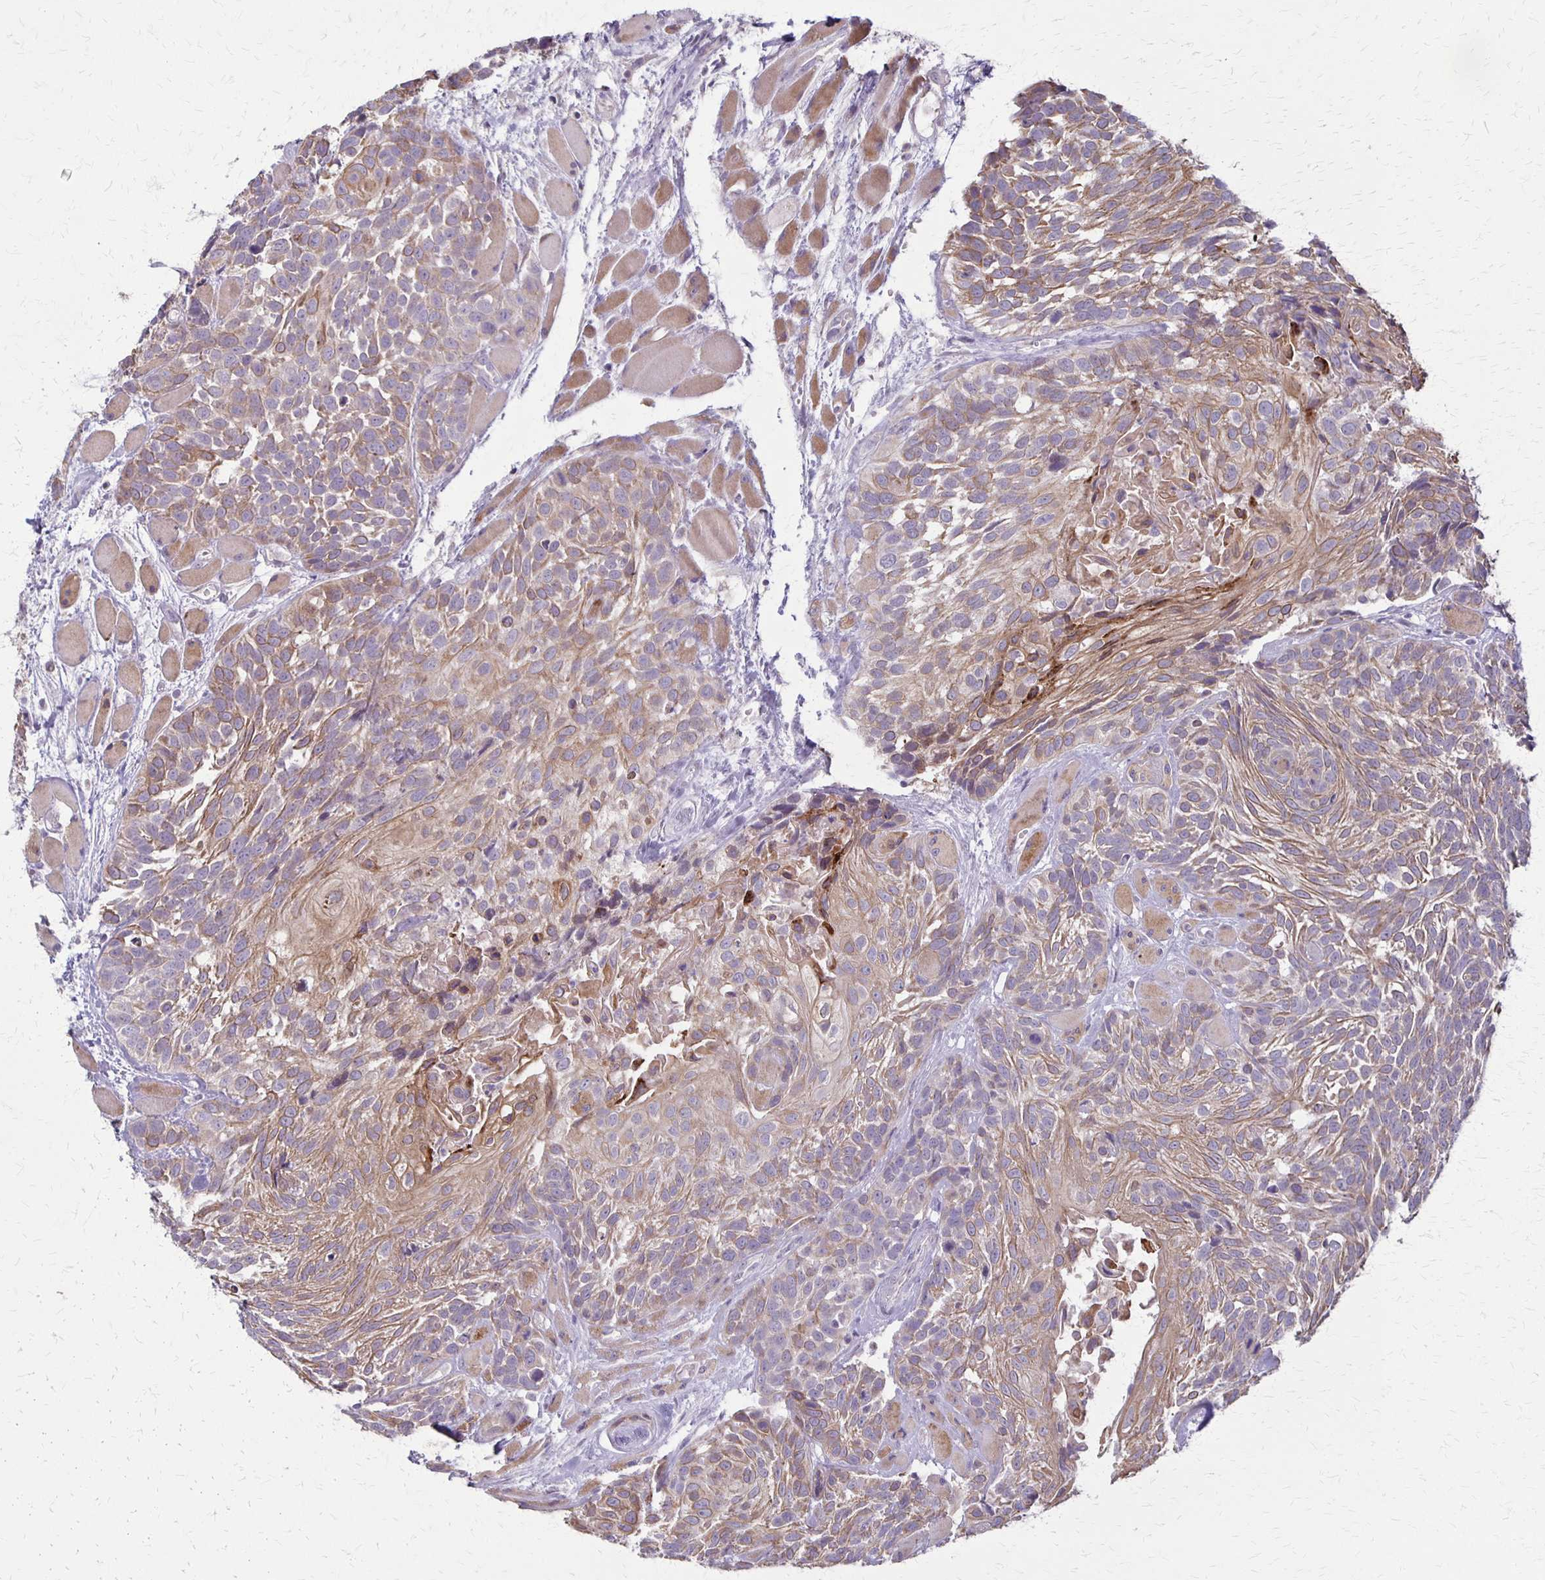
{"staining": {"intensity": "moderate", "quantity": "25%-75%", "location": "cytoplasmic/membranous"}, "tissue": "head and neck cancer", "cell_type": "Tumor cells", "image_type": "cancer", "snomed": [{"axis": "morphology", "description": "Squamous cell carcinoma, NOS"}, {"axis": "topography", "description": "Head-Neck"}], "caption": "A photomicrograph of squamous cell carcinoma (head and neck) stained for a protein displays moderate cytoplasmic/membranous brown staining in tumor cells. Nuclei are stained in blue.", "gene": "SLC35E2B", "patient": {"sex": "female", "age": 50}}